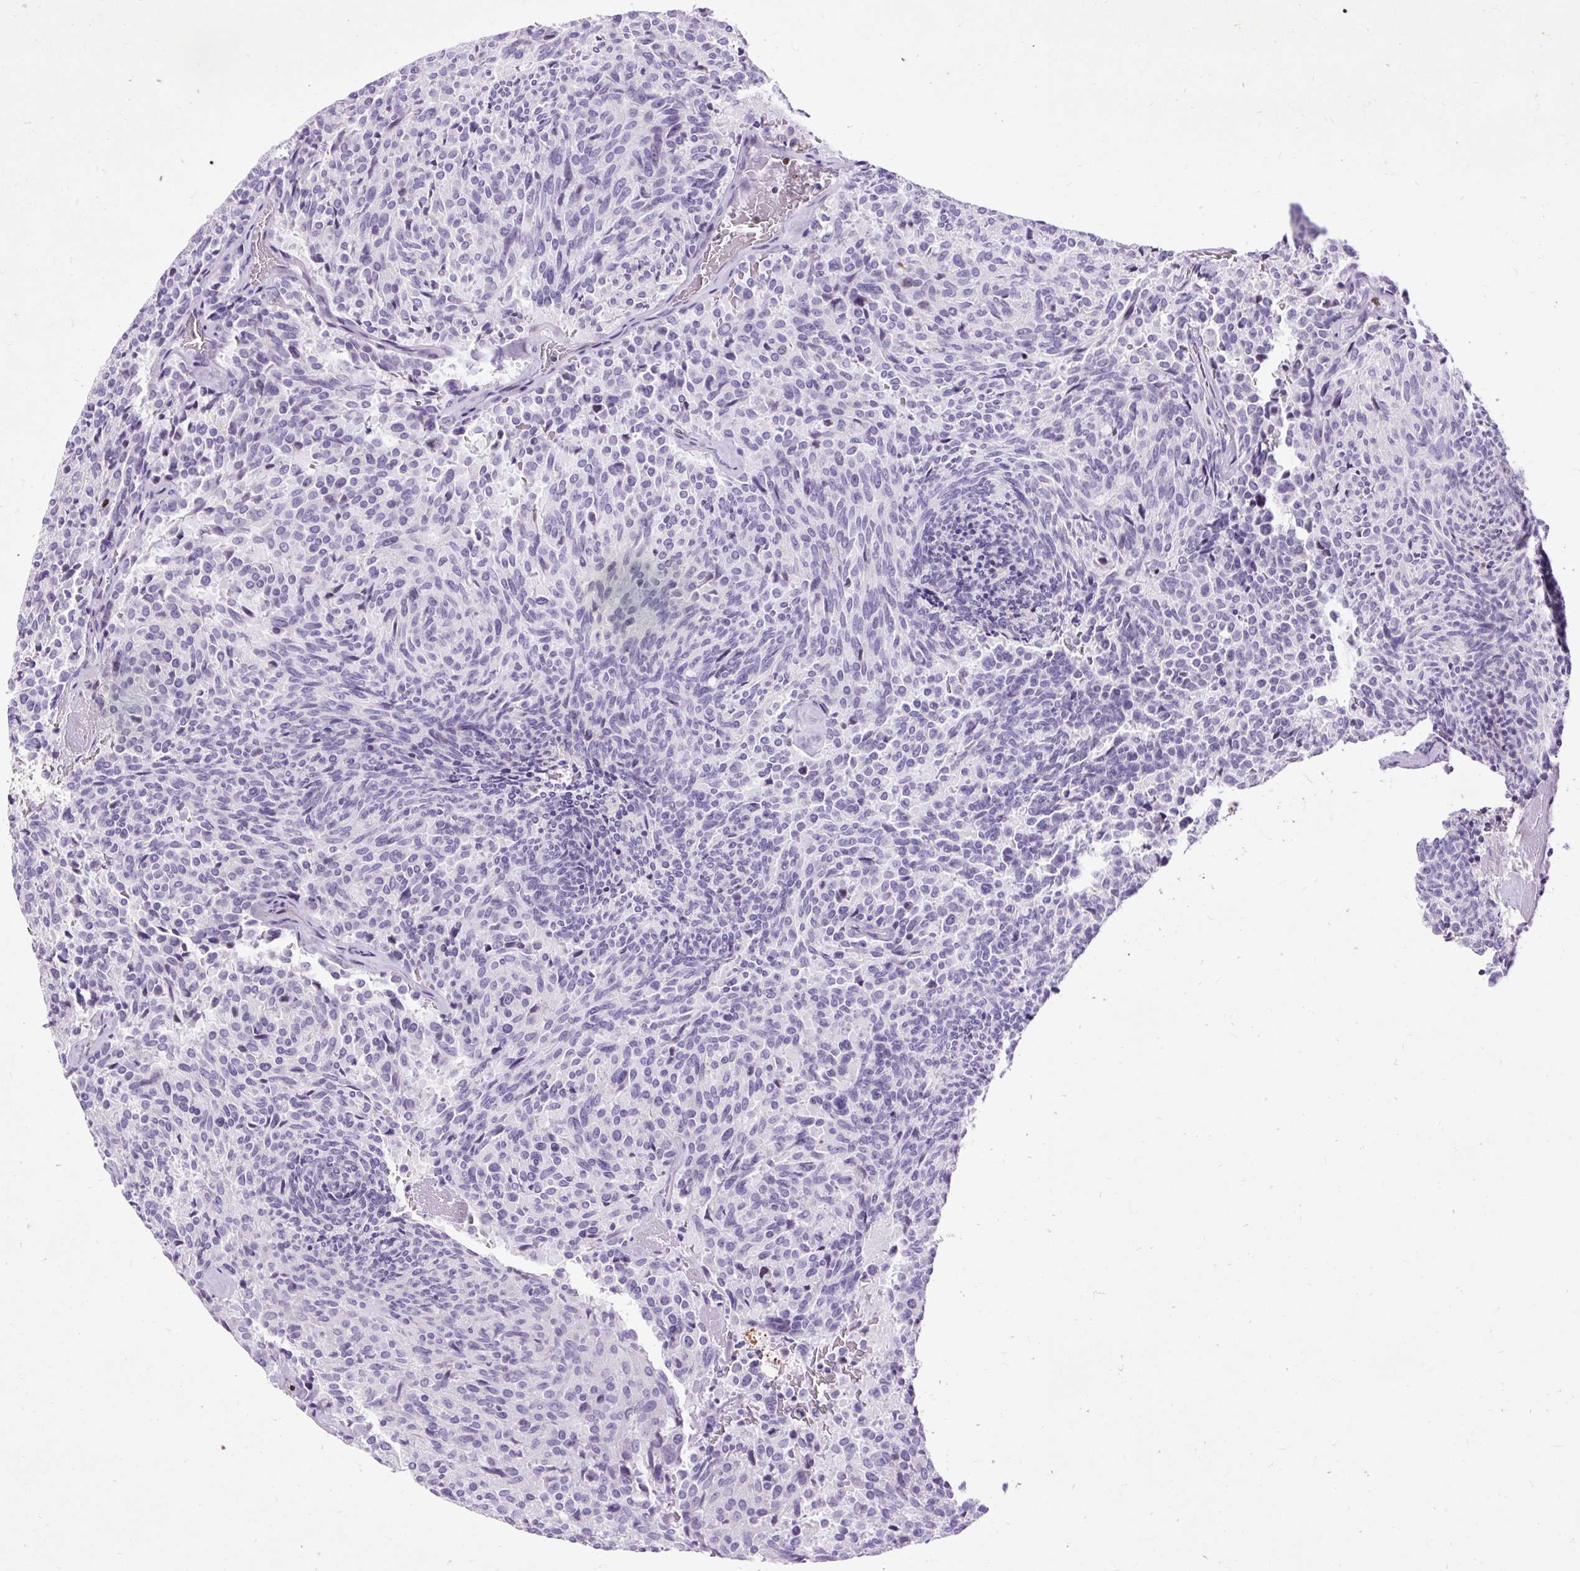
{"staining": {"intensity": "negative", "quantity": "none", "location": "none"}, "tissue": "carcinoid", "cell_type": "Tumor cells", "image_type": "cancer", "snomed": [{"axis": "morphology", "description": "Carcinoid, malignant, NOS"}, {"axis": "topography", "description": "Pancreas"}], "caption": "Micrograph shows no significant protein positivity in tumor cells of carcinoid.", "gene": "SPC24", "patient": {"sex": "female", "age": 54}}